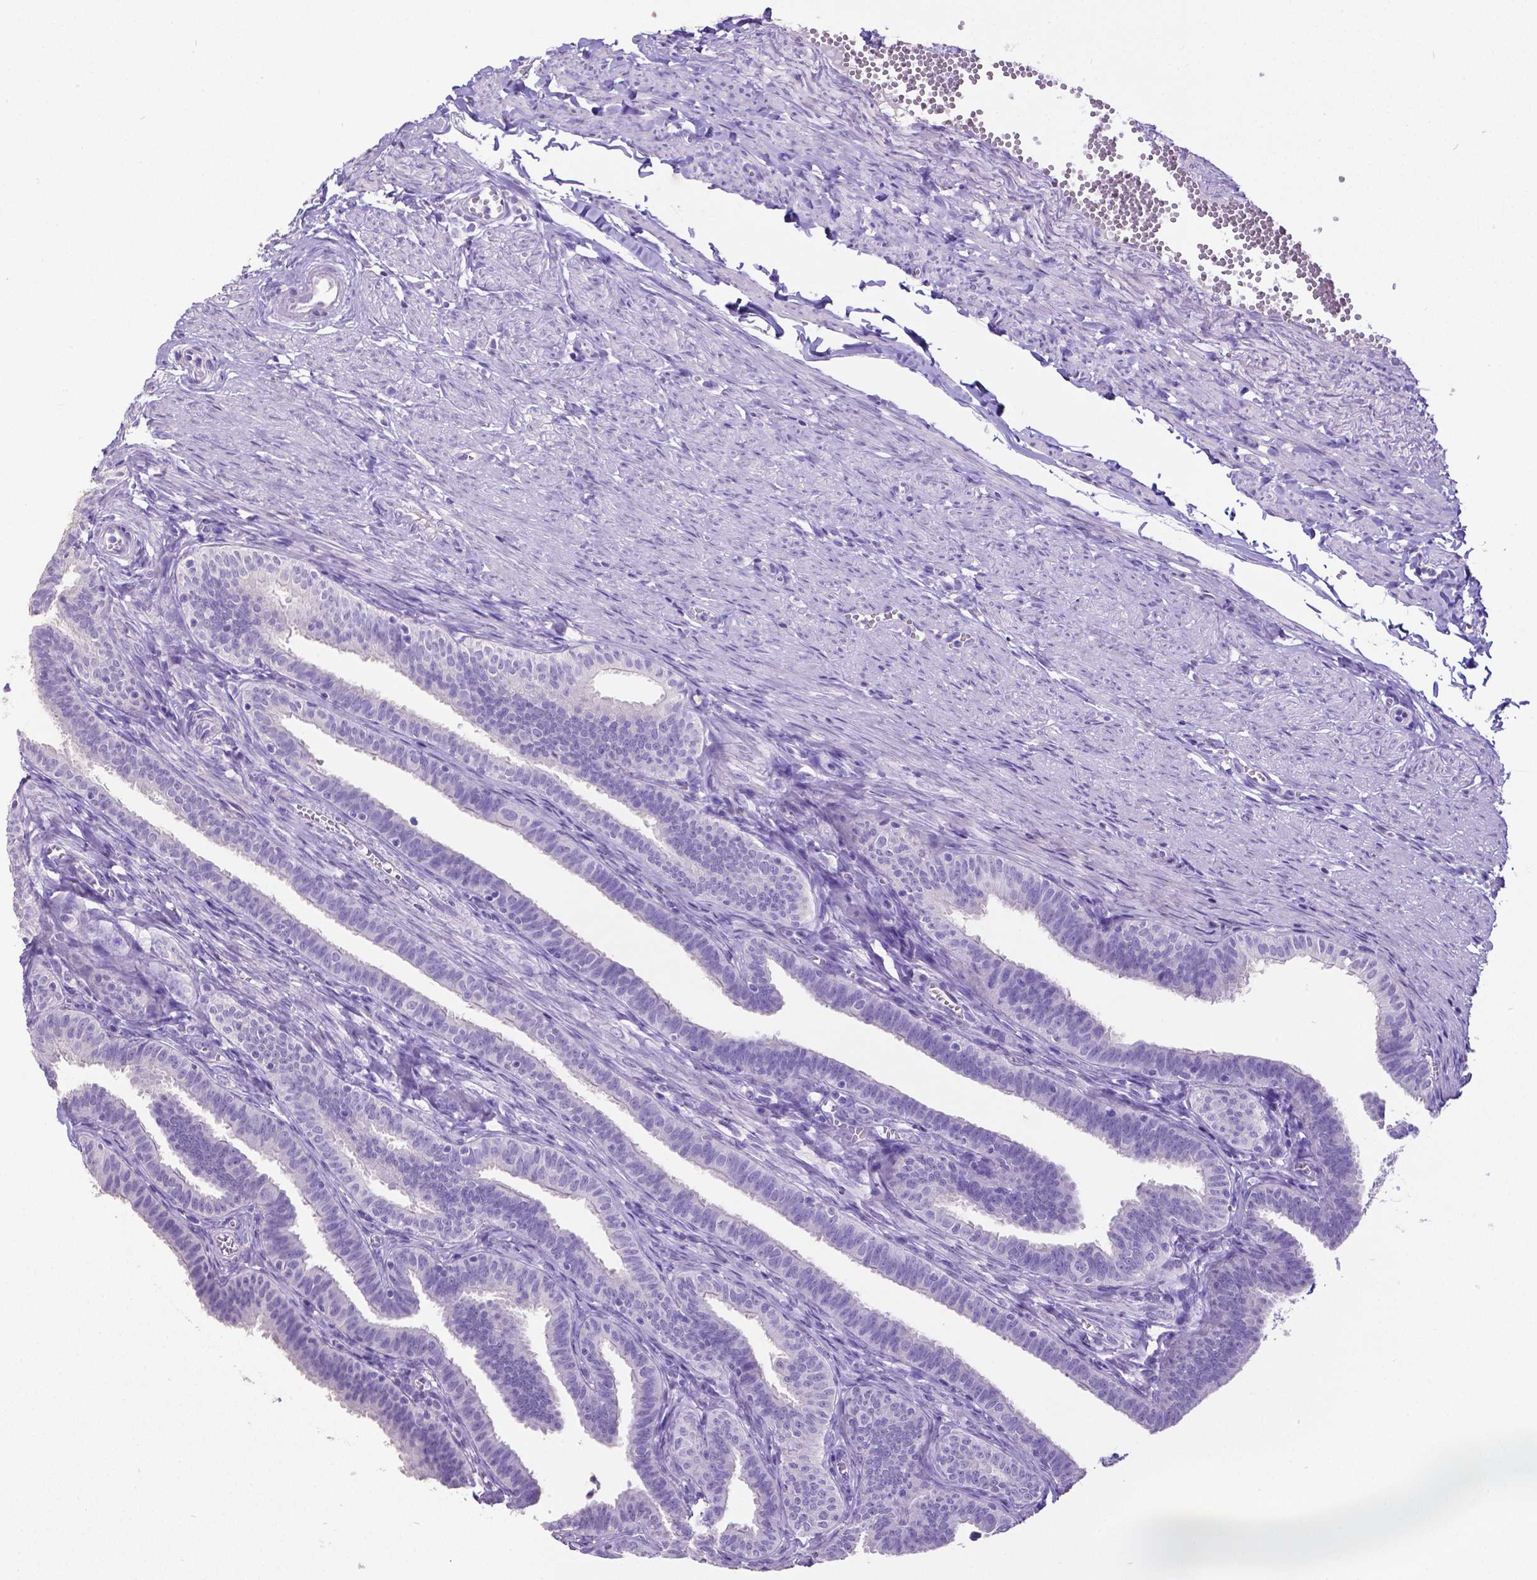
{"staining": {"intensity": "negative", "quantity": "none", "location": "none"}, "tissue": "fallopian tube", "cell_type": "Glandular cells", "image_type": "normal", "snomed": [{"axis": "morphology", "description": "Normal tissue, NOS"}, {"axis": "topography", "description": "Fallopian tube"}], "caption": "A histopathology image of fallopian tube stained for a protein shows no brown staining in glandular cells. (DAB IHC visualized using brightfield microscopy, high magnification).", "gene": "SATB2", "patient": {"sex": "female", "age": 25}}